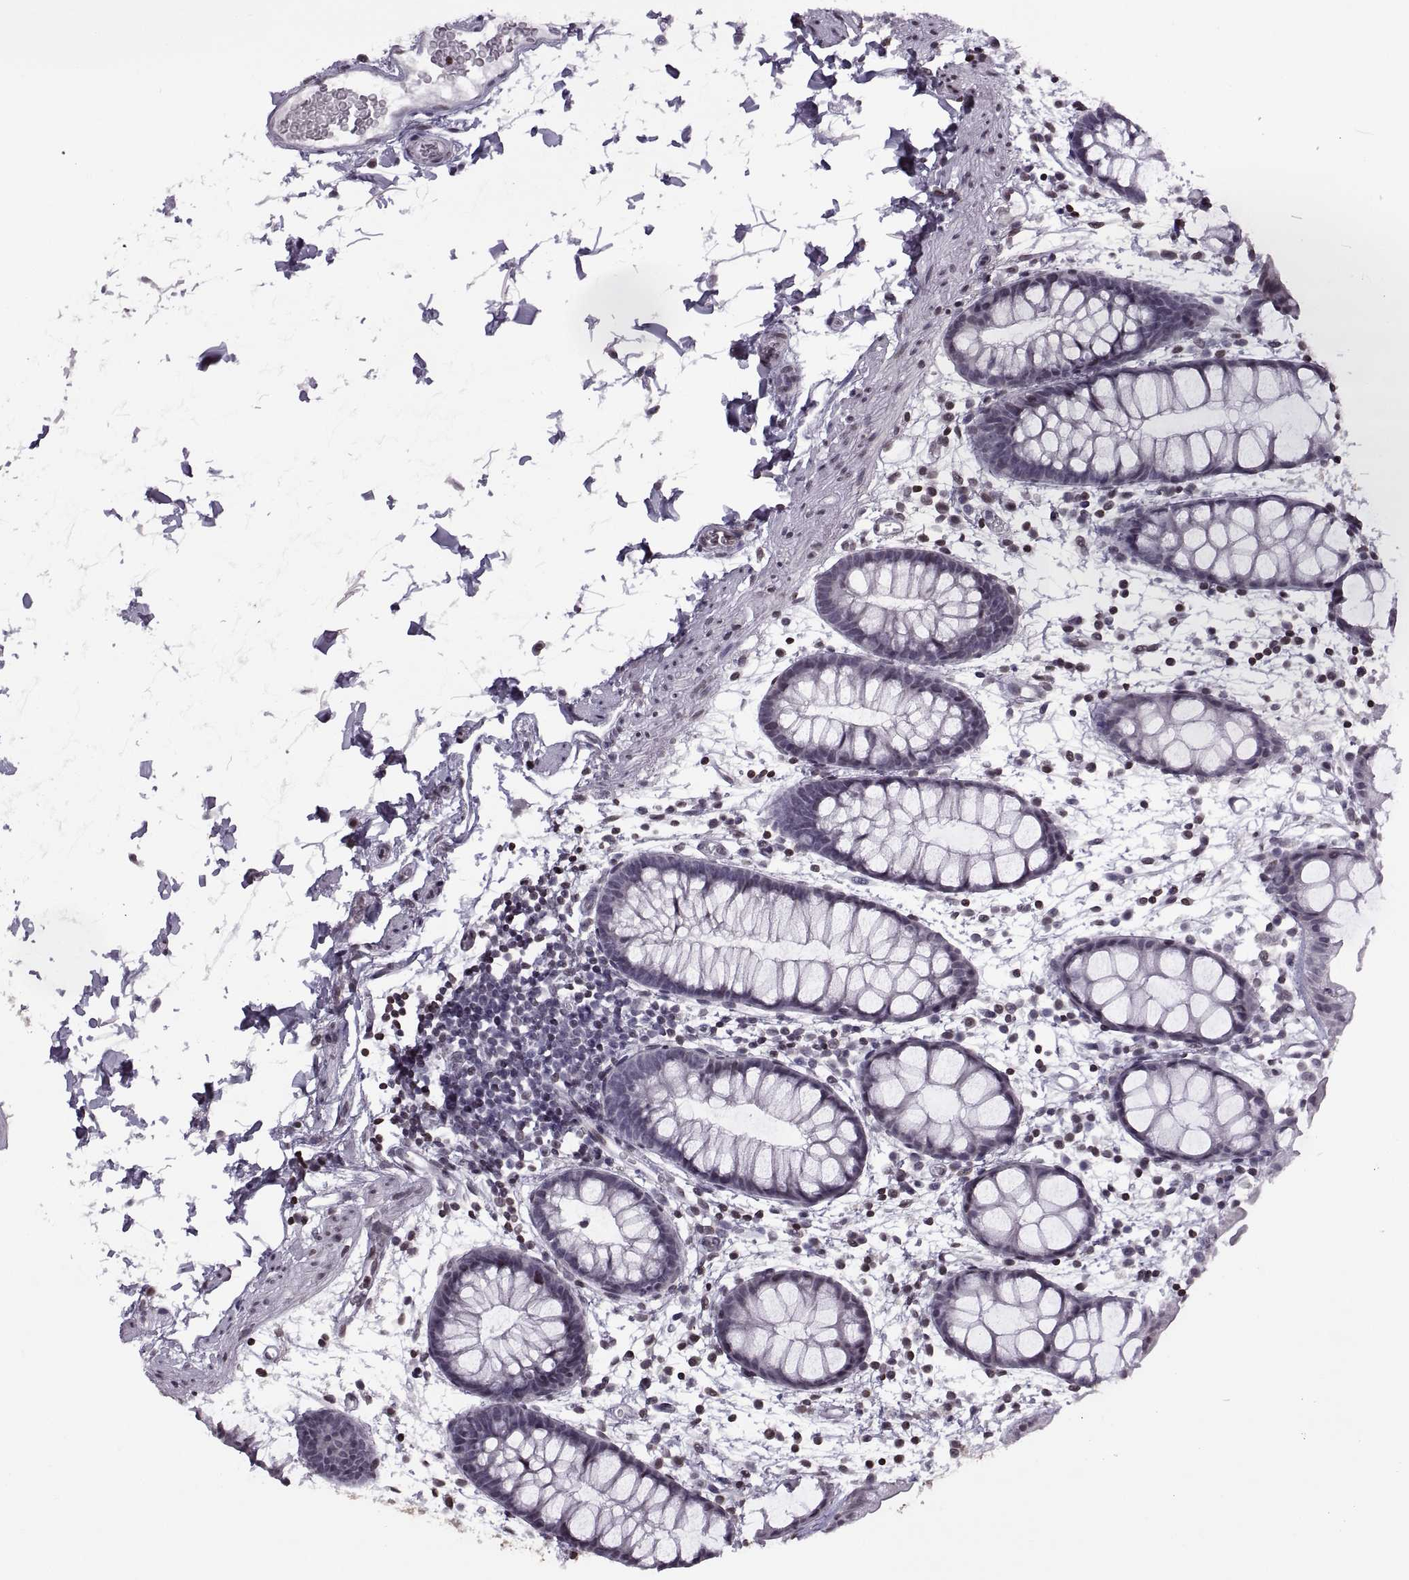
{"staining": {"intensity": "negative", "quantity": "none", "location": "none"}, "tissue": "rectum", "cell_type": "Glandular cells", "image_type": "normal", "snomed": [{"axis": "morphology", "description": "Normal tissue, NOS"}, {"axis": "topography", "description": "Rectum"}], "caption": "This is an IHC histopathology image of unremarkable rectum. There is no staining in glandular cells.", "gene": "H1", "patient": {"sex": "male", "age": 57}}